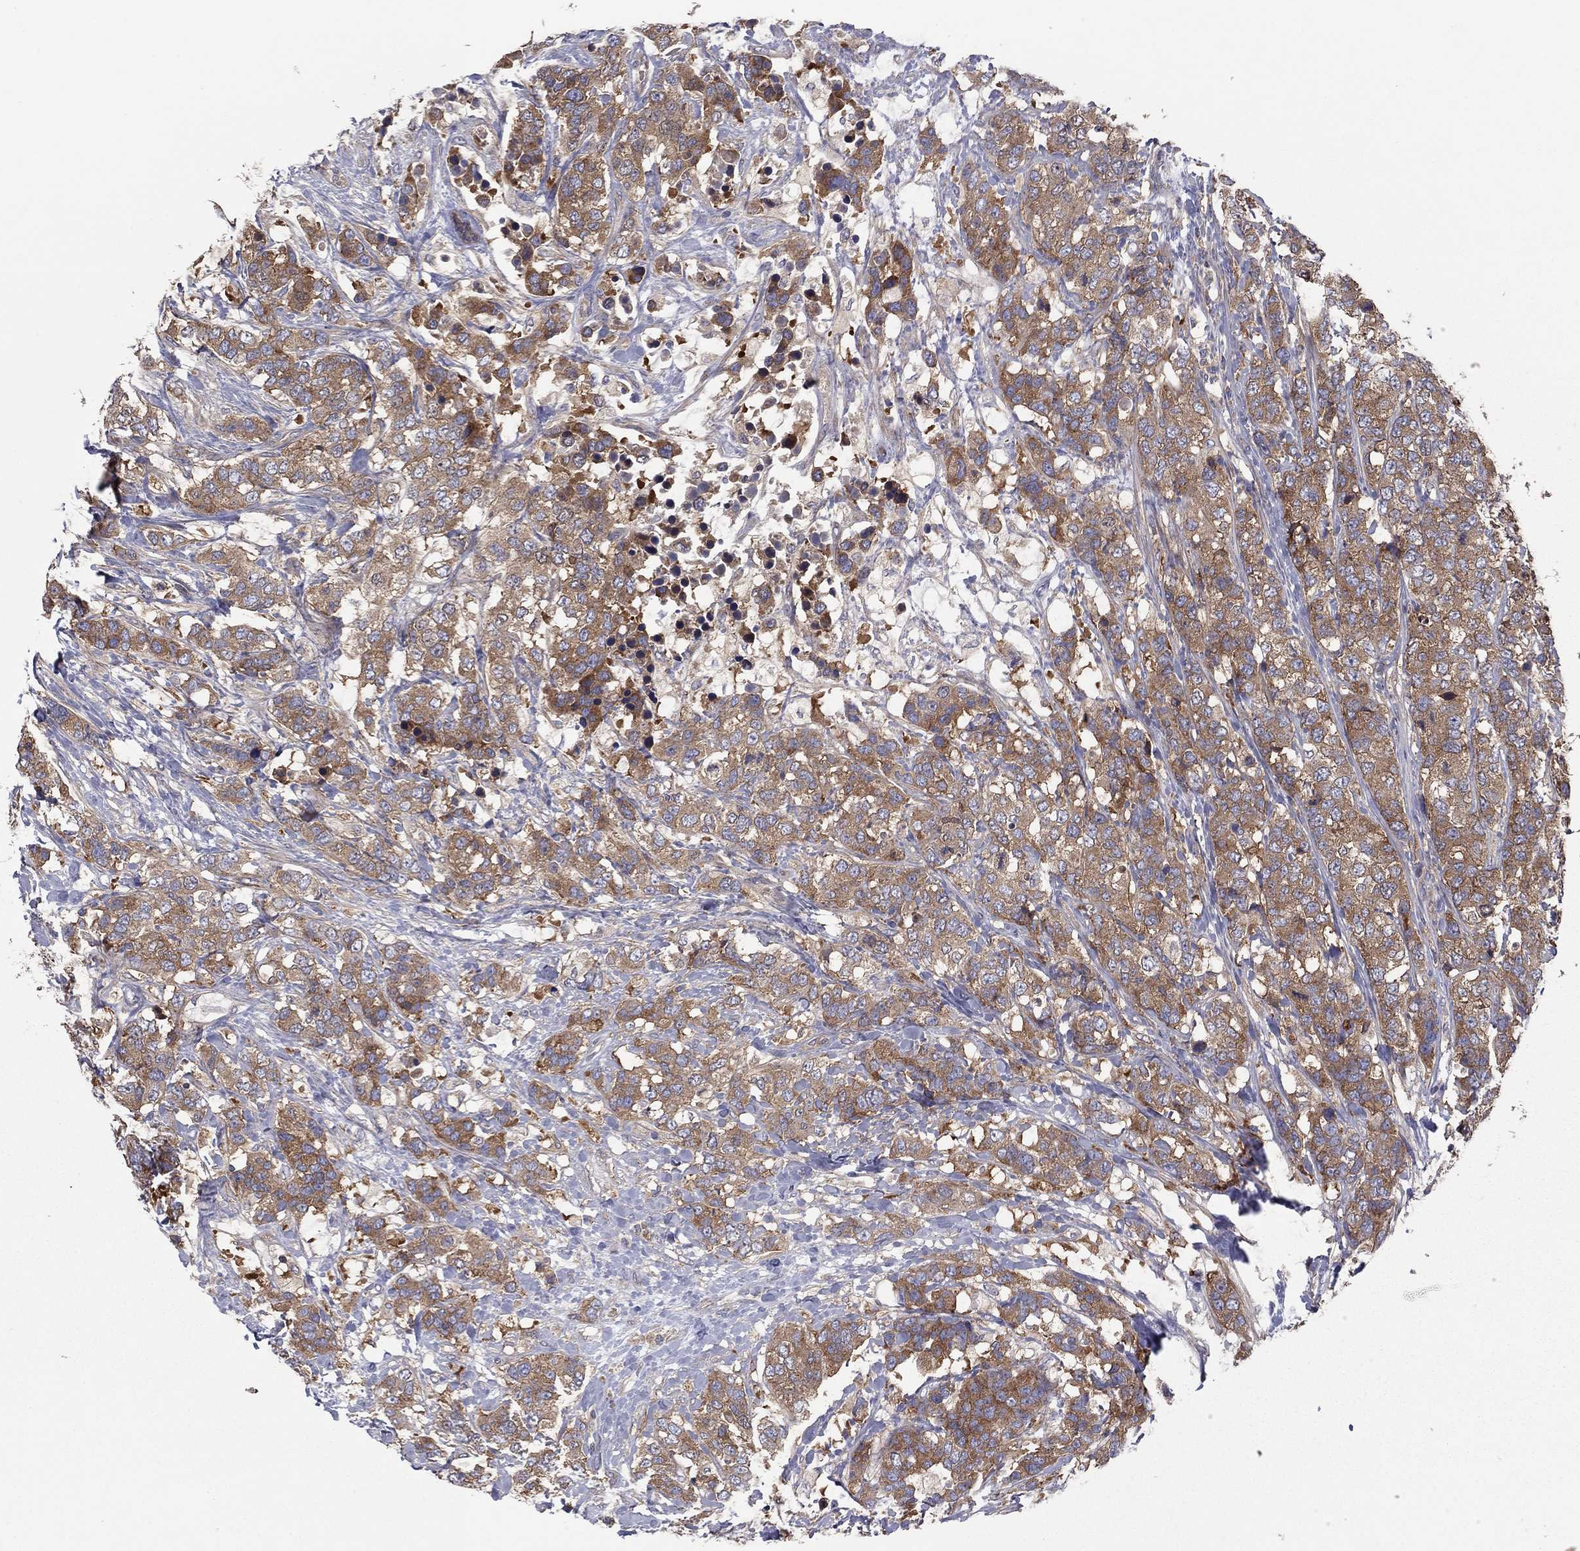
{"staining": {"intensity": "moderate", "quantity": ">75%", "location": "cytoplasmic/membranous"}, "tissue": "breast cancer", "cell_type": "Tumor cells", "image_type": "cancer", "snomed": [{"axis": "morphology", "description": "Lobular carcinoma"}, {"axis": "topography", "description": "Breast"}], "caption": "DAB (3,3'-diaminobenzidine) immunohistochemical staining of breast cancer (lobular carcinoma) reveals moderate cytoplasmic/membranous protein expression in approximately >75% of tumor cells.", "gene": "RNF123", "patient": {"sex": "female", "age": 59}}